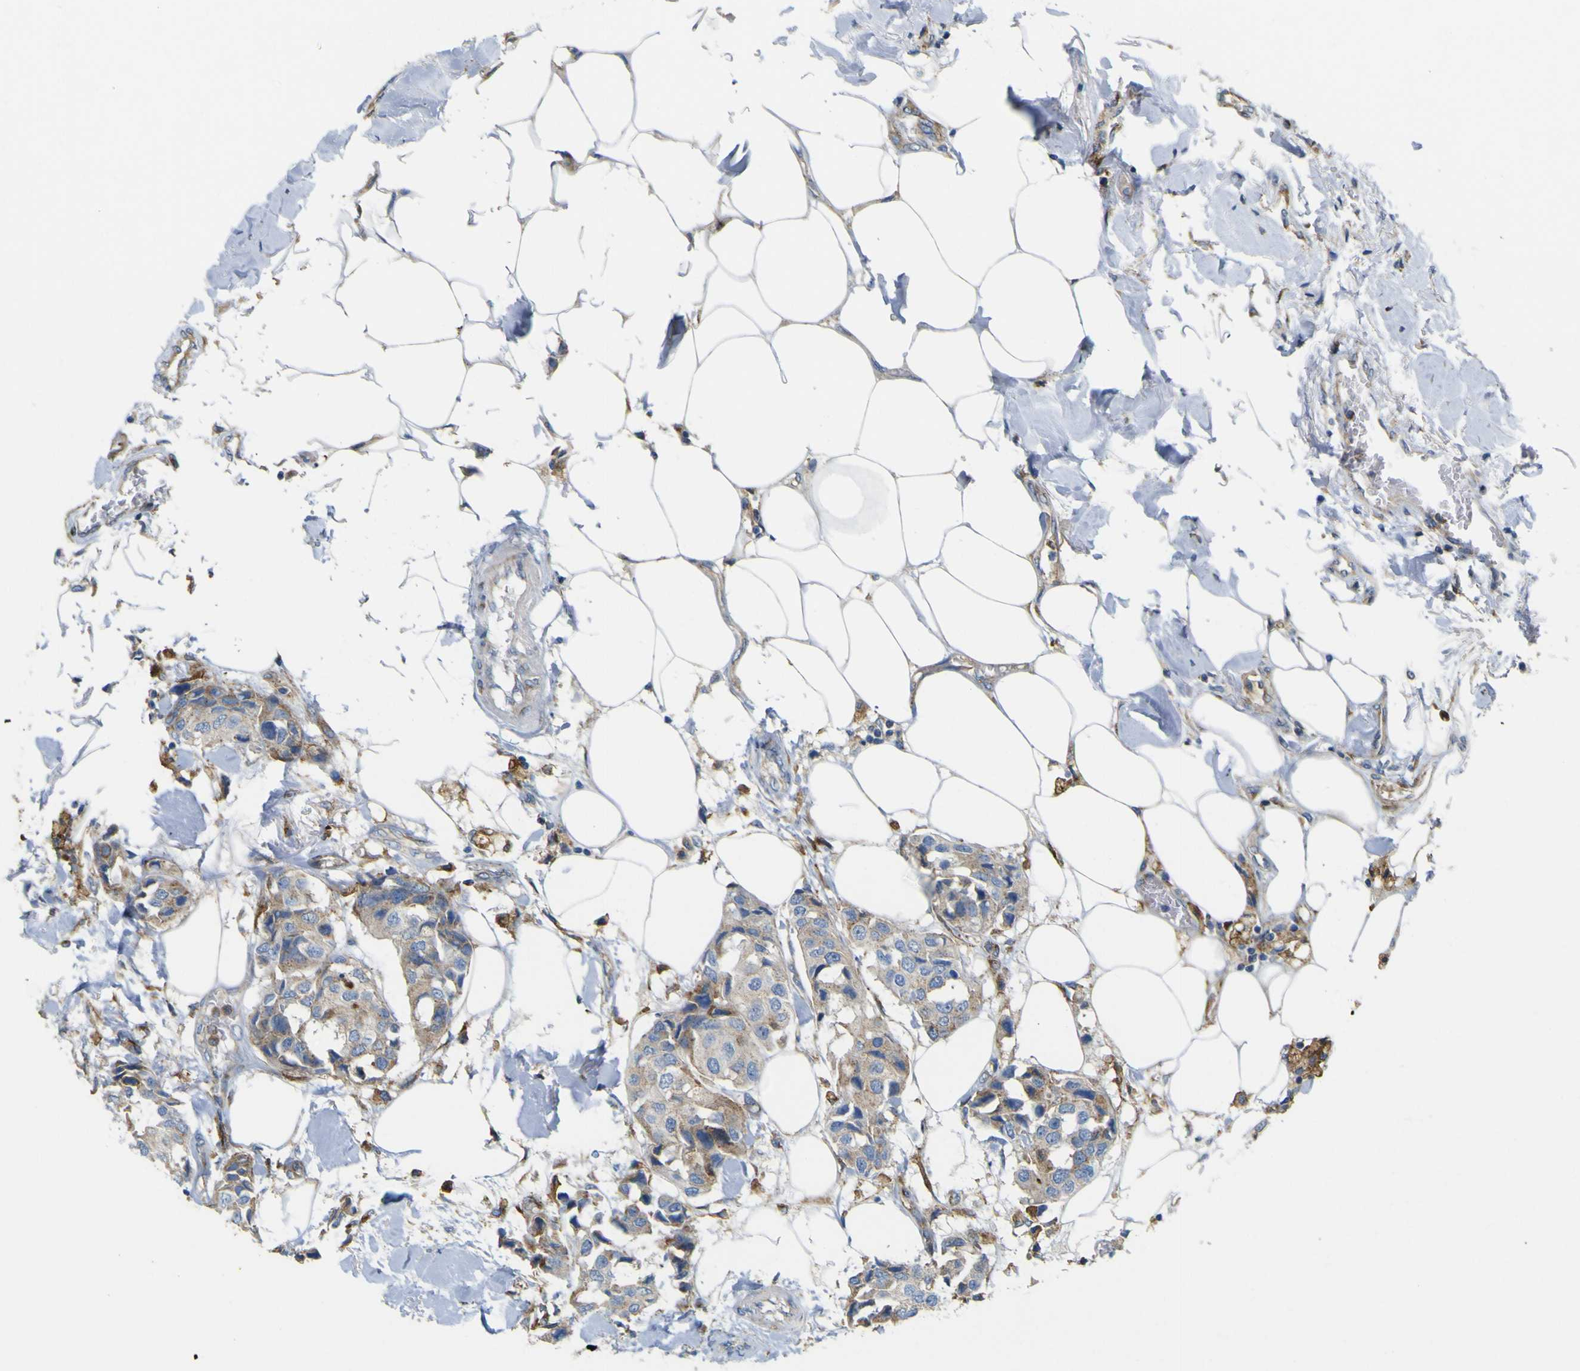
{"staining": {"intensity": "moderate", "quantity": ">75%", "location": "cytoplasmic/membranous"}, "tissue": "breast cancer", "cell_type": "Tumor cells", "image_type": "cancer", "snomed": [{"axis": "morphology", "description": "Duct carcinoma"}, {"axis": "topography", "description": "Breast"}], "caption": "High-power microscopy captured an IHC histopathology image of breast cancer, revealing moderate cytoplasmic/membranous staining in approximately >75% of tumor cells. The staining was performed using DAB (3,3'-diaminobenzidine) to visualize the protein expression in brown, while the nuclei were stained in blue with hematoxylin (Magnification: 20x).", "gene": "IGF2R", "patient": {"sex": "female", "age": 80}}